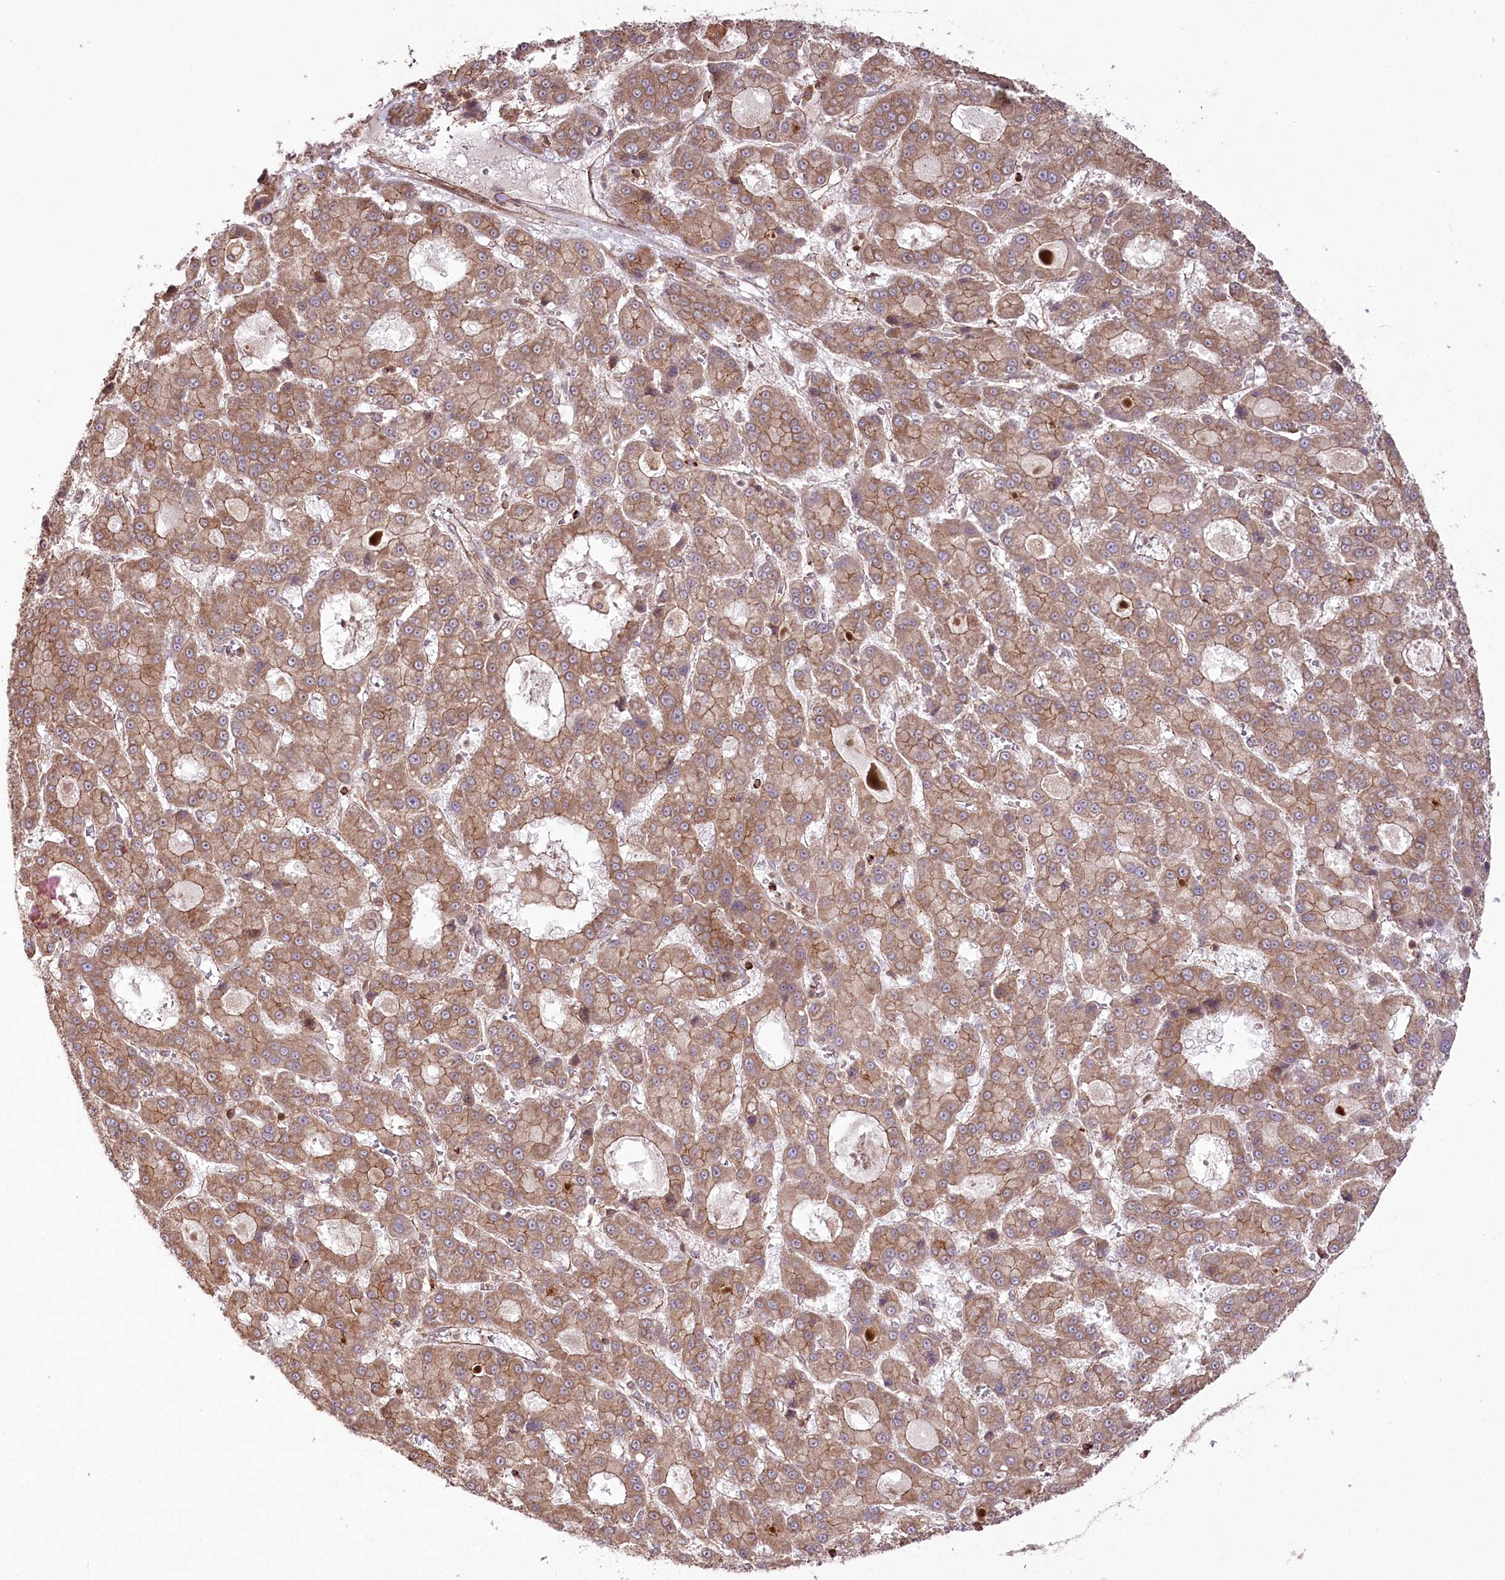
{"staining": {"intensity": "moderate", "quantity": ">75%", "location": "cytoplasmic/membranous"}, "tissue": "liver cancer", "cell_type": "Tumor cells", "image_type": "cancer", "snomed": [{"axis": "morphology", "description": "Carcinoma, Hepatocellular, NOS"}, {"axis": "topography", "description": "Liver"}], "caption": "A photomicrograph of liver cancer (hepatocellular carcinoma) stained for a protein shows moderate cytoplasmic/membranous brown staining in tumor cells.", "gene": "DHX29", "patient": {"sex": "male", "age": 70}}